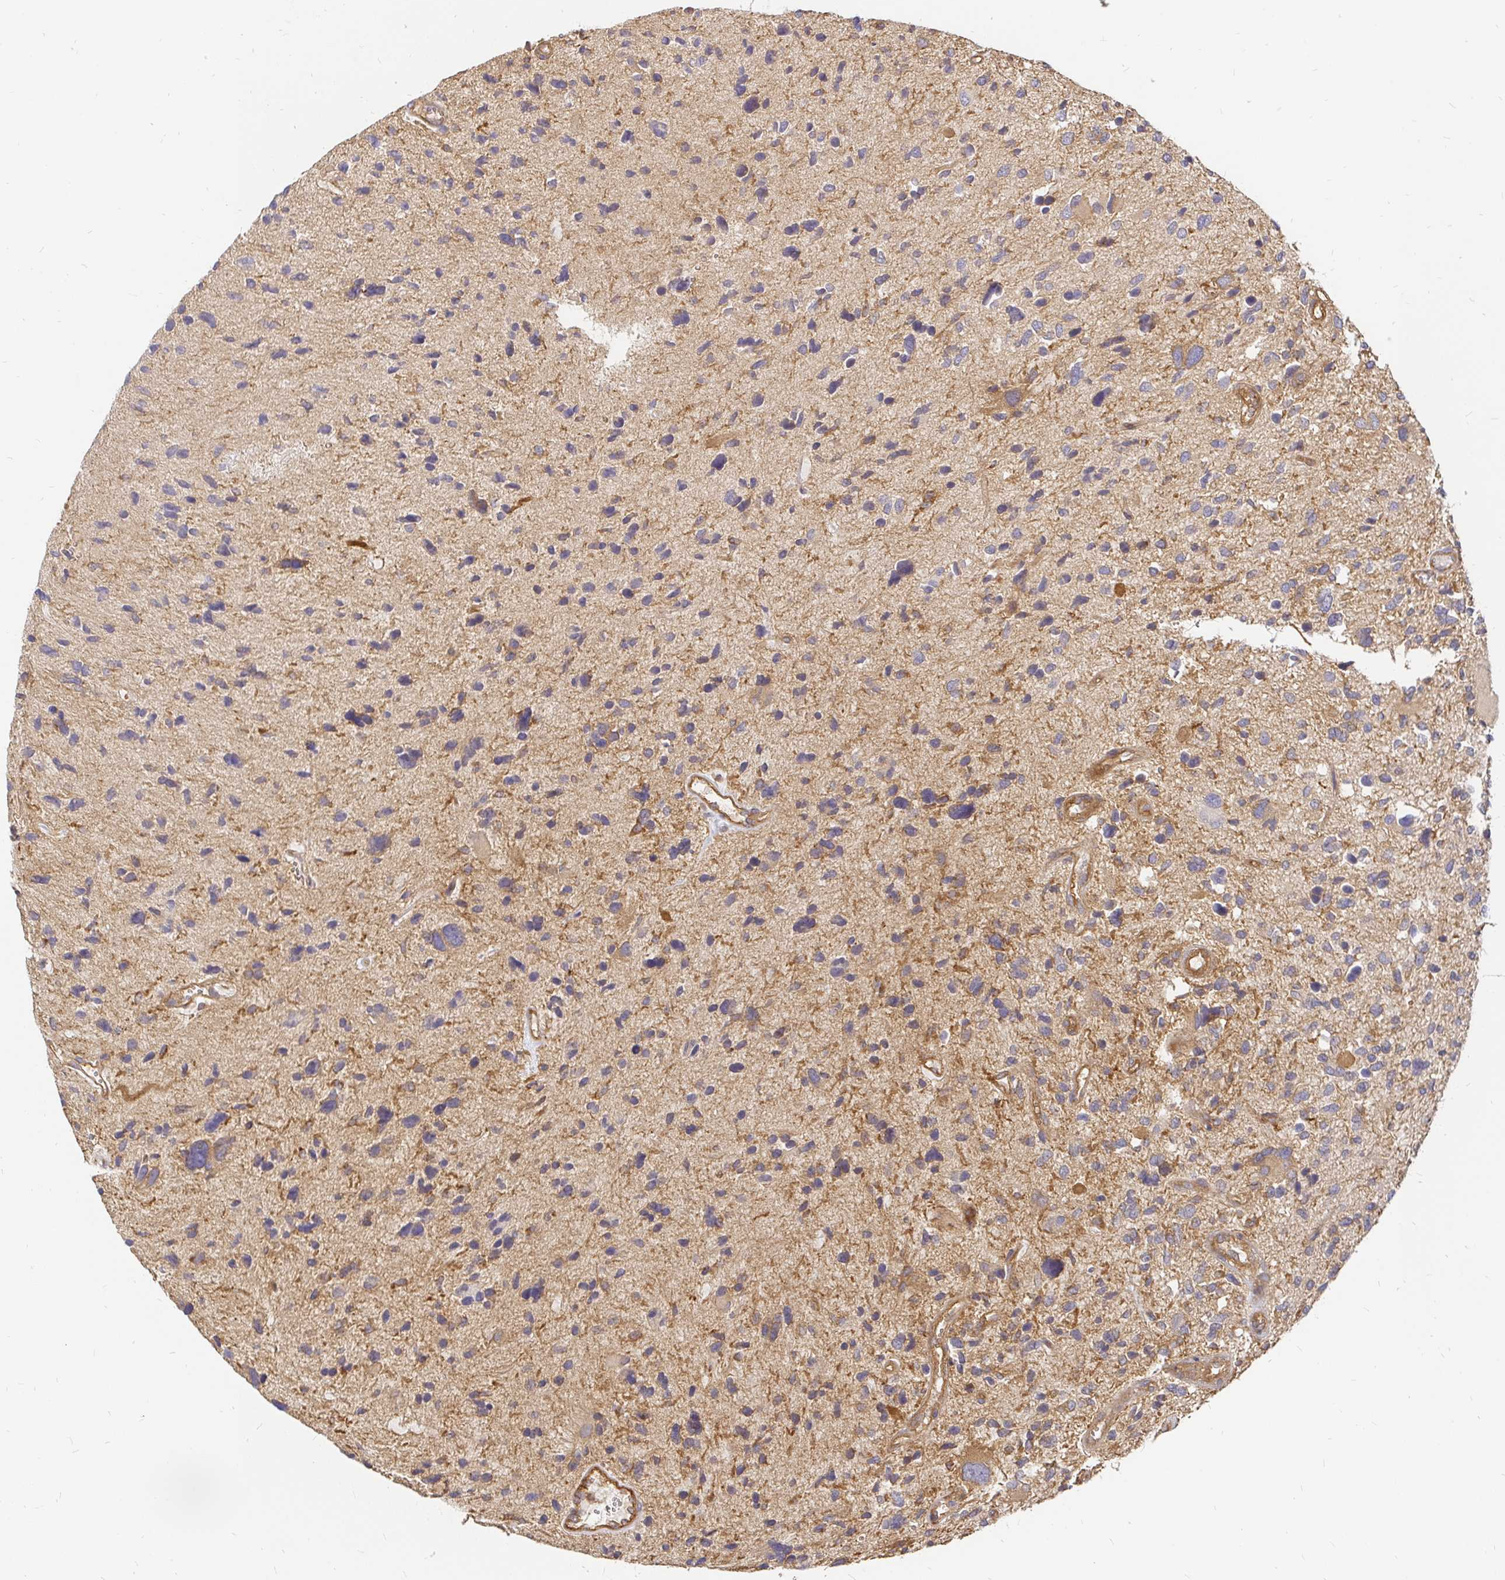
{"staining": {"intensity": "moderate", "quantity": "25%-75%", "location": "cytoplasmic/membranous"}, "tissue": "glioma", "cell_type": "Tumor cells", "image_type": "cancer", "snomed": [{"axis": "morphology", "description": "Glioma, malignant, High grade"}, {"axis": "topography", "description": "Brain"}], "caption": "High-power microscopy captured an IHC photomicrograph of glioma, revealing moderate cytoplasmic/membranous expression in approximately 25%-75% of tumor cells.", "gene": "KIF5B", "patient": {"sex": "female", "age": 11}}